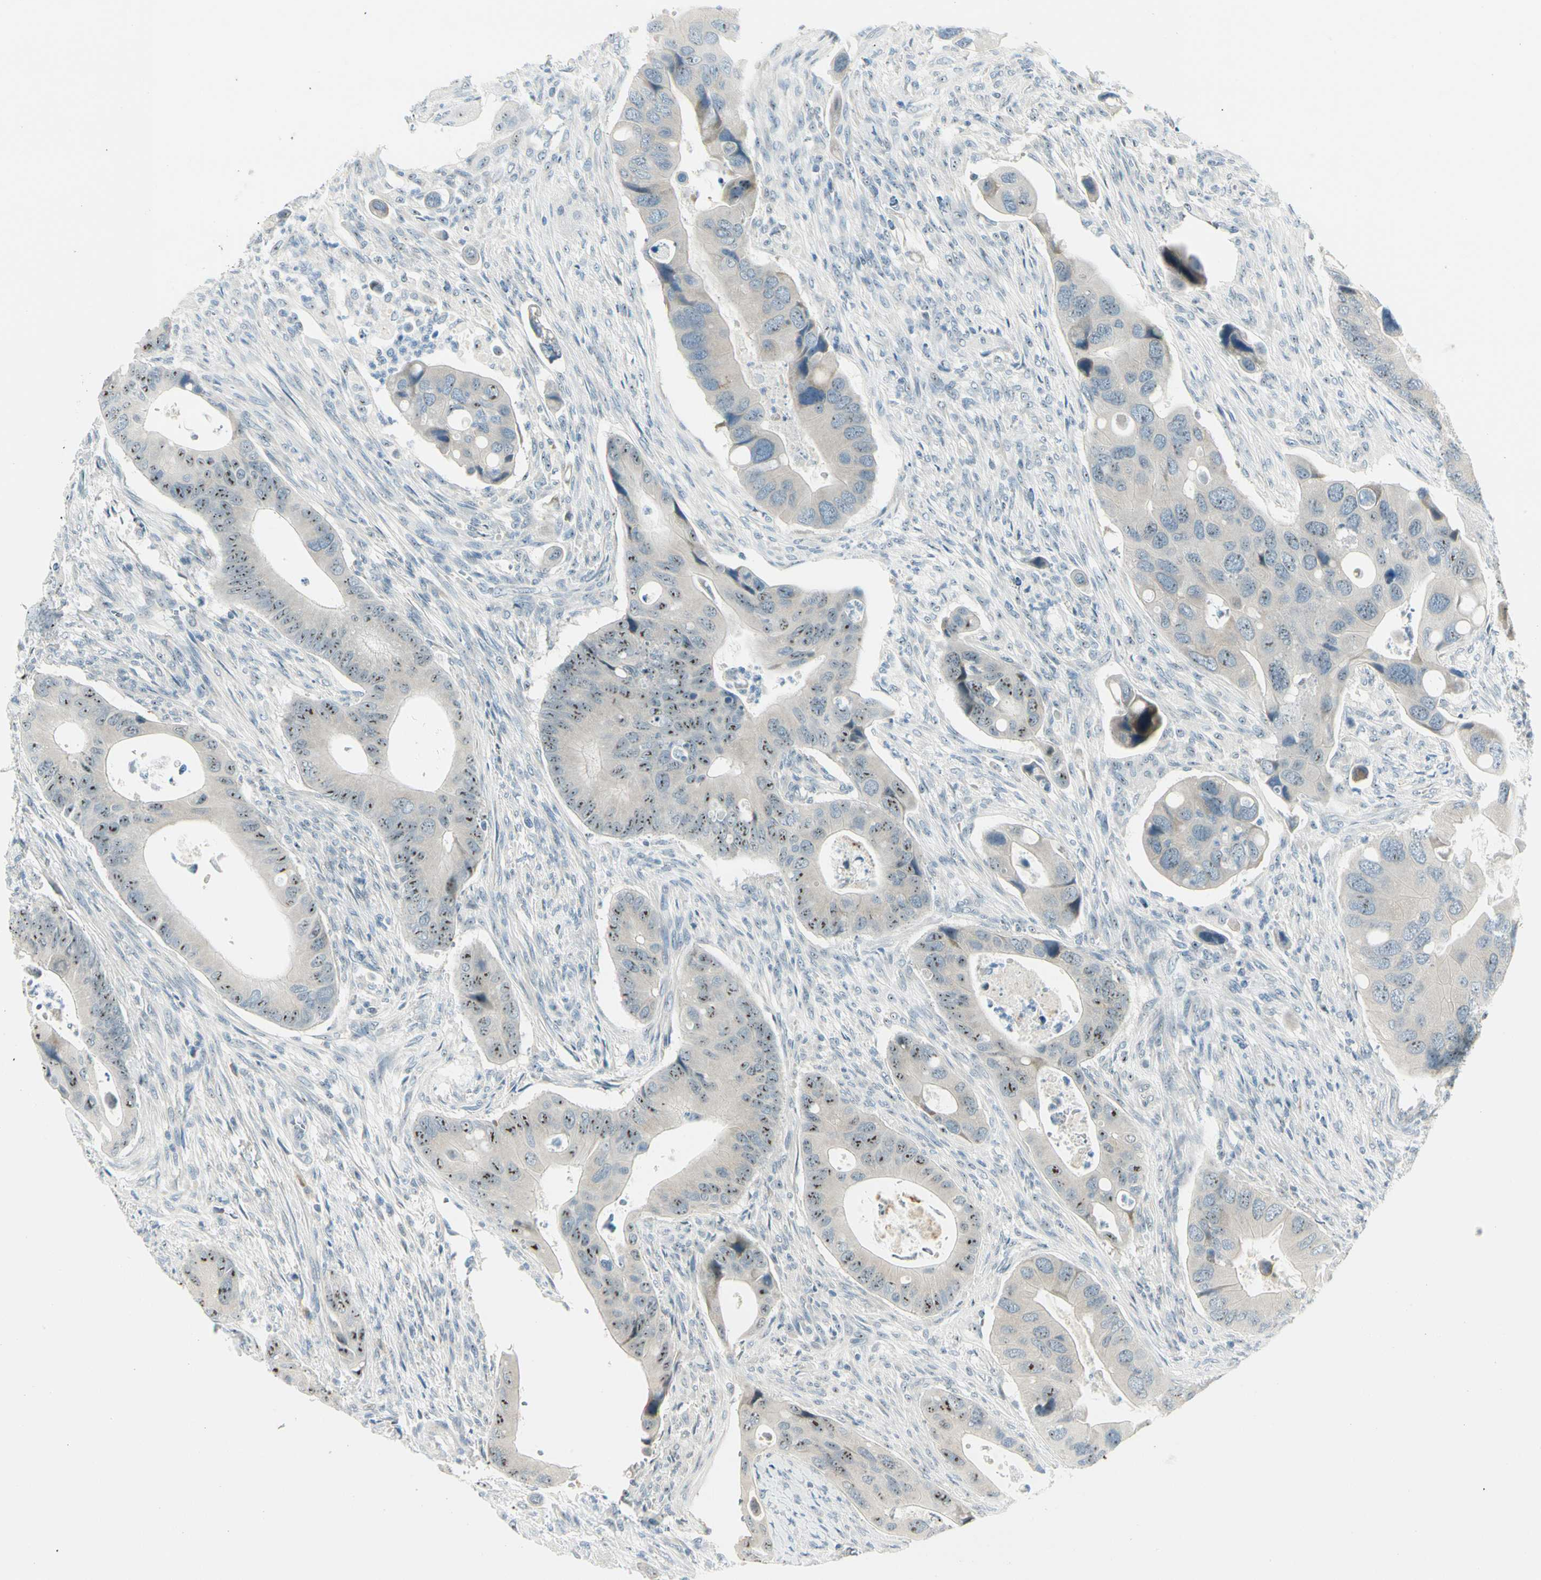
{"staining": {"intensity": "strong", "quantity": "25%-75%", "location": "nuclear"}, "tissue": "colorectal cancer", "cell_type": "Tumor cells", "image_type": "cancer", "snomed": [{"axis": "morphology", "description": "Adenocarcinoma, NOS"}, {"axis": "topography", "description": "Rectum"}], "caption": "Human colorectal cancer stained with a brown dye reveals strong nuclear positive staining in approximately 25%-75% of tumor cells.", "gene": "ZSCAN1", "patient": {"sex": "female", "age": 57}}